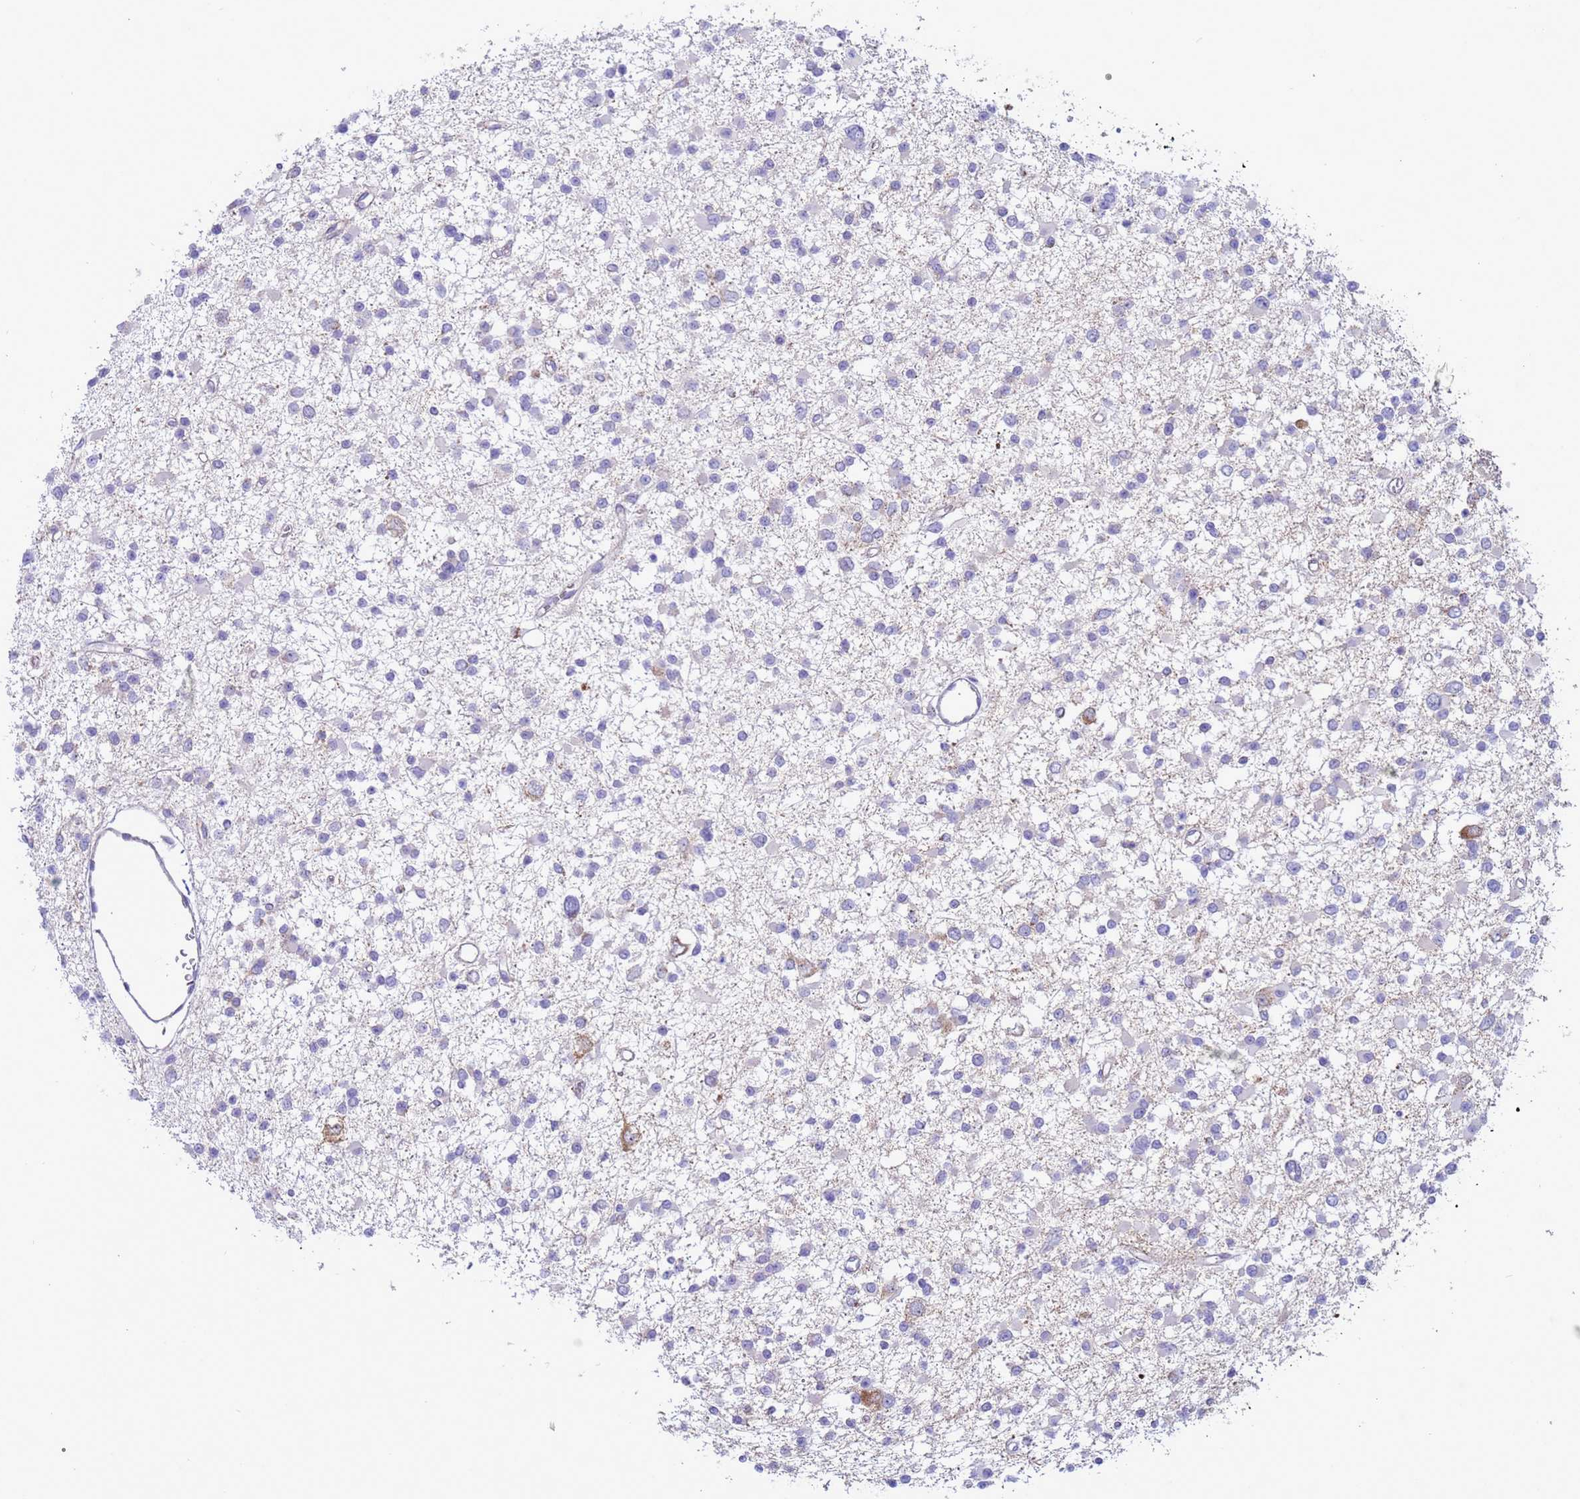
{"staining": {"intensity": "negative", "quantity": "none", "location": "none"}, "tissue": "glioma", "cell_type": "Tumor cells", "image_type": "cancer", "snomed": [{"axis": "morphology", "description": "Glioma, malignant, Low grade"}, {"axis": "topography", "description": "Brain"}], "caption": "Human malignant low-grade glioma stained for a protein using IHC reveals no expression in tumor cells.", "gene": "NCALD", "patient": {"sex": "female", "age": 22}}